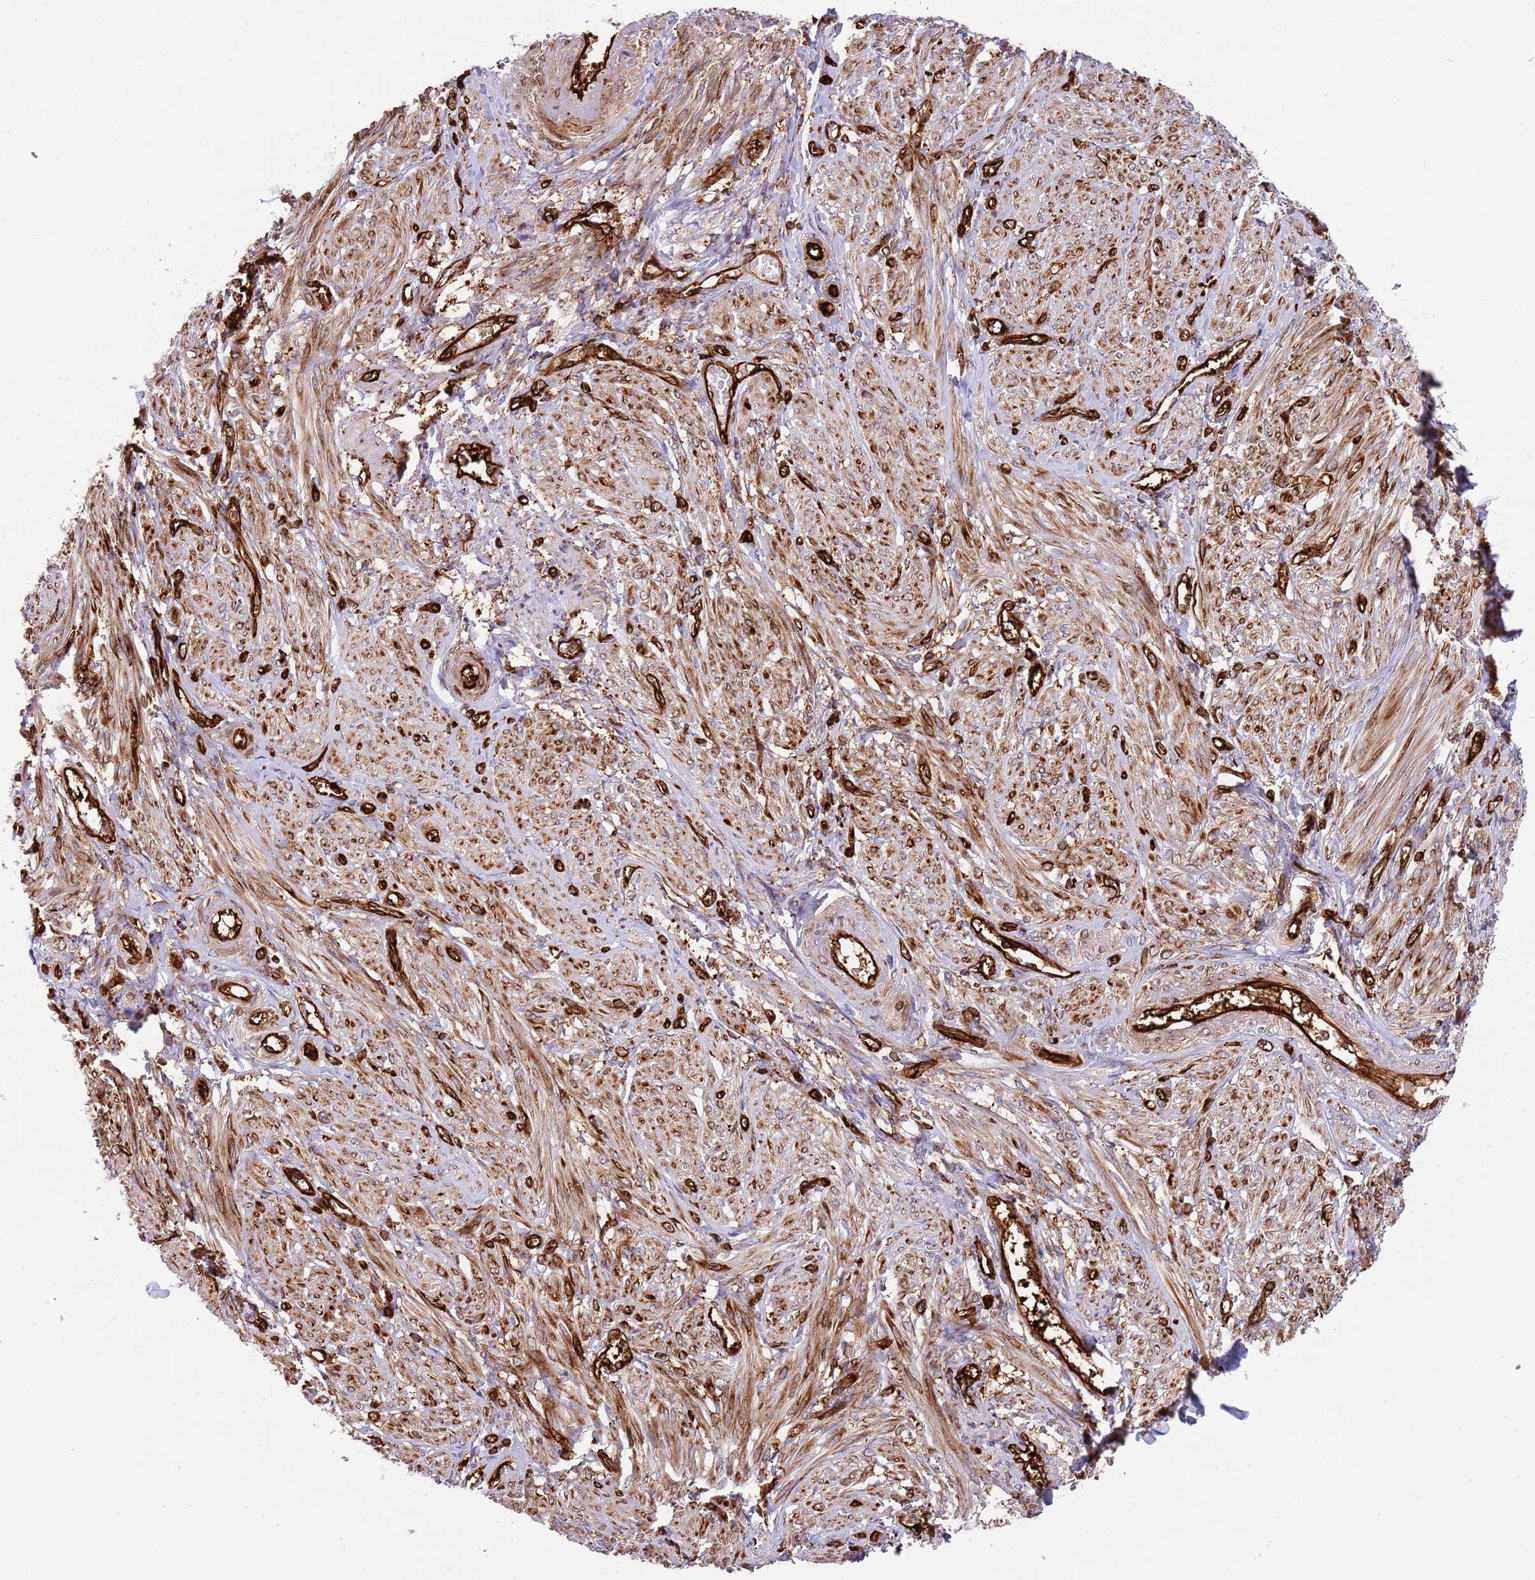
{"staining": {"intensity": "moderate", "quantity": ">75%", "location": "cytoplasmic/membranous"}, "tissue": "smooth muscle", "cell_type": "Smooth muscle cells", "image_type": "normal", "snomed": [{"axis": "morphology", "description": "Normal tissue, NOS"}, {"axis": "topography", "description": "Smooth muscle"}], "caption": "This is a micrograph of IHC staining of normal smooth muscle, which shows moderate expression in the cytoplasmic/membranous of smooth muscle cells.", "gene": "KBTBD6", "patient": {"sex": "female", "age": 39}}